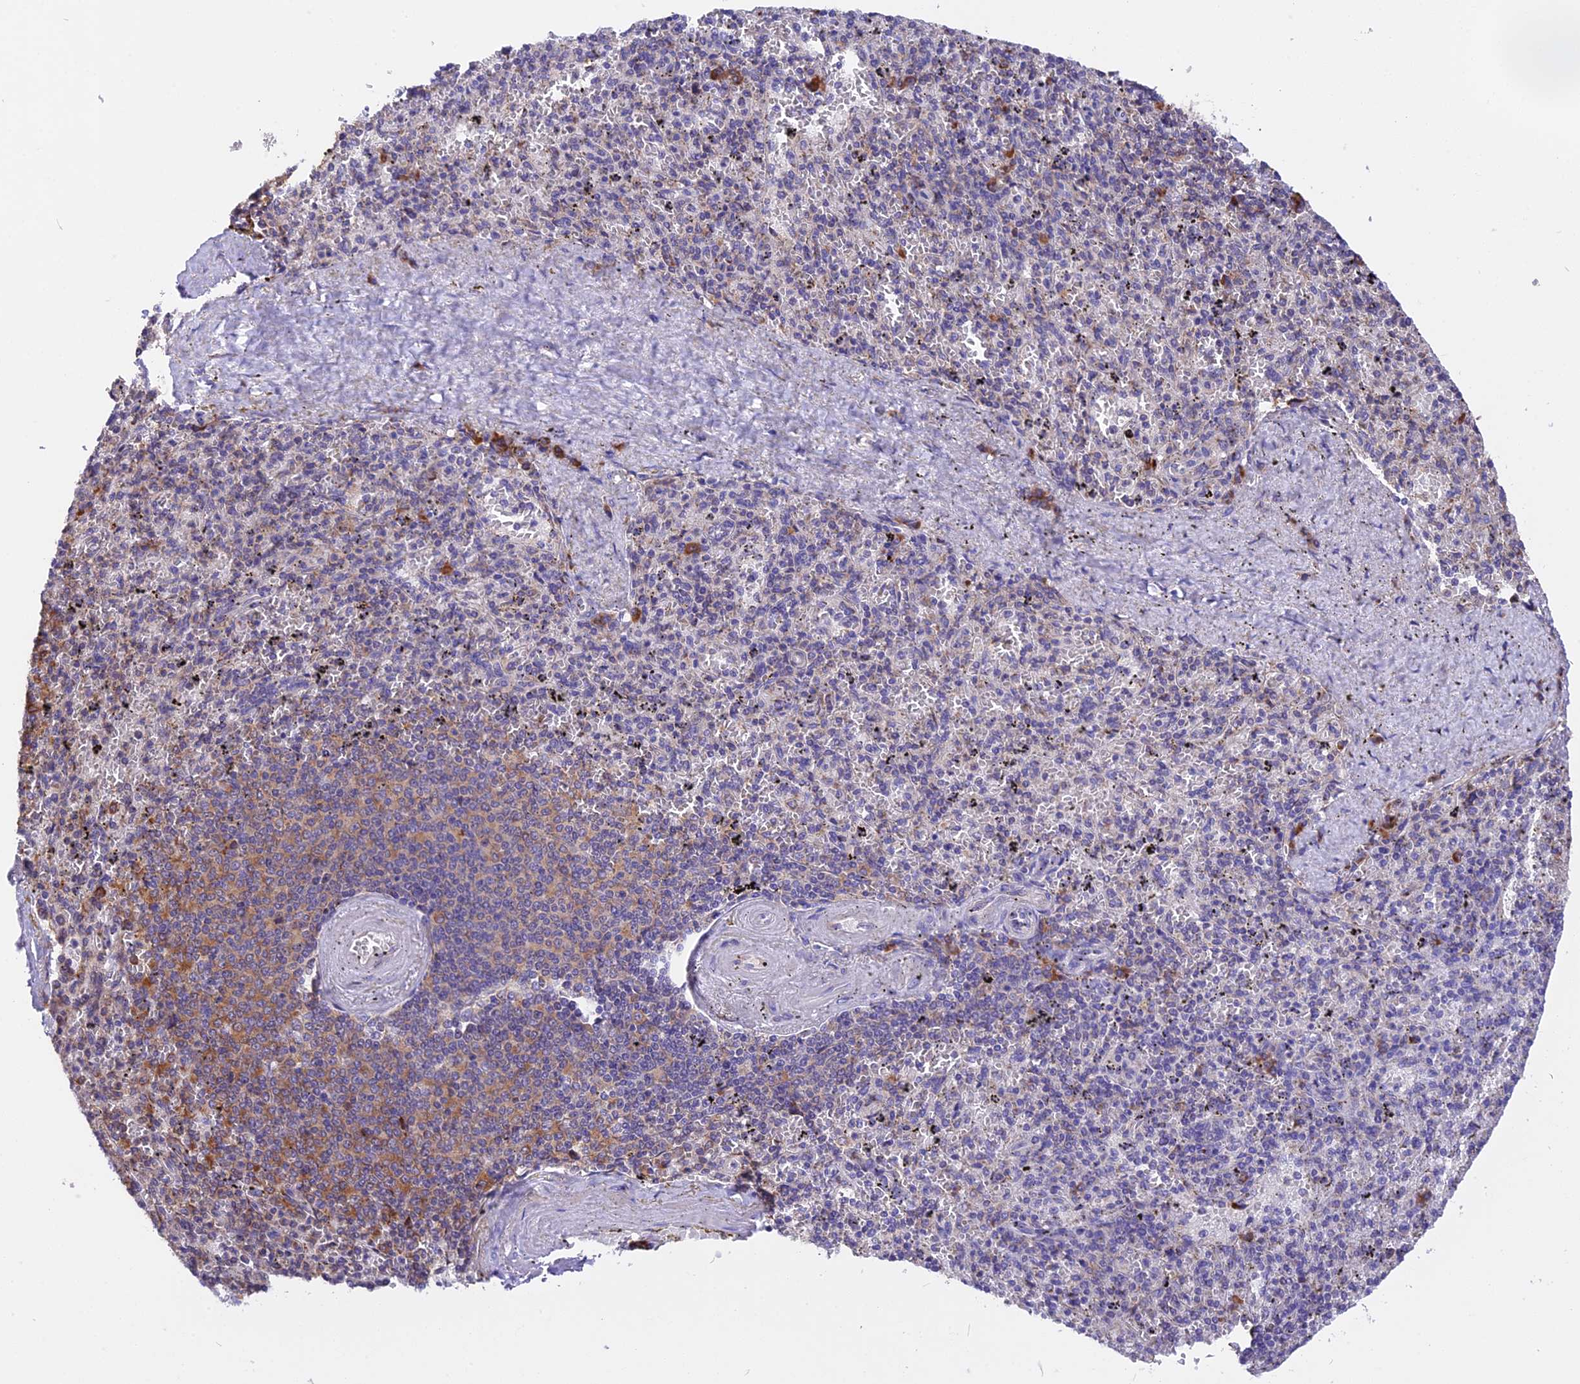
{"staining": {"intensity": "moderate", "quantity": "<25%", "location": "cytoplasmic/membranous"}, "tissue": "spleen", "cell_type": "Cells in red pulp", "image_type": "normal", "snomed": [{"axis": "morphology", "description": "Normal tissue, NOS"}, {"axis": "topography", "description": "Spleen"}], "caption": "Protein expression analysis of benign spleen exhibits moderate cytoplasmic/membranous expression in about <25% of cells in red pulp. The protein of interest is stained brown, and the nuclei are stained in blue (DAB IHC with brightfield microscopy, high magnification).", "gene": "GNPTAB", "patient": {"sex": "male", "age": 82}}